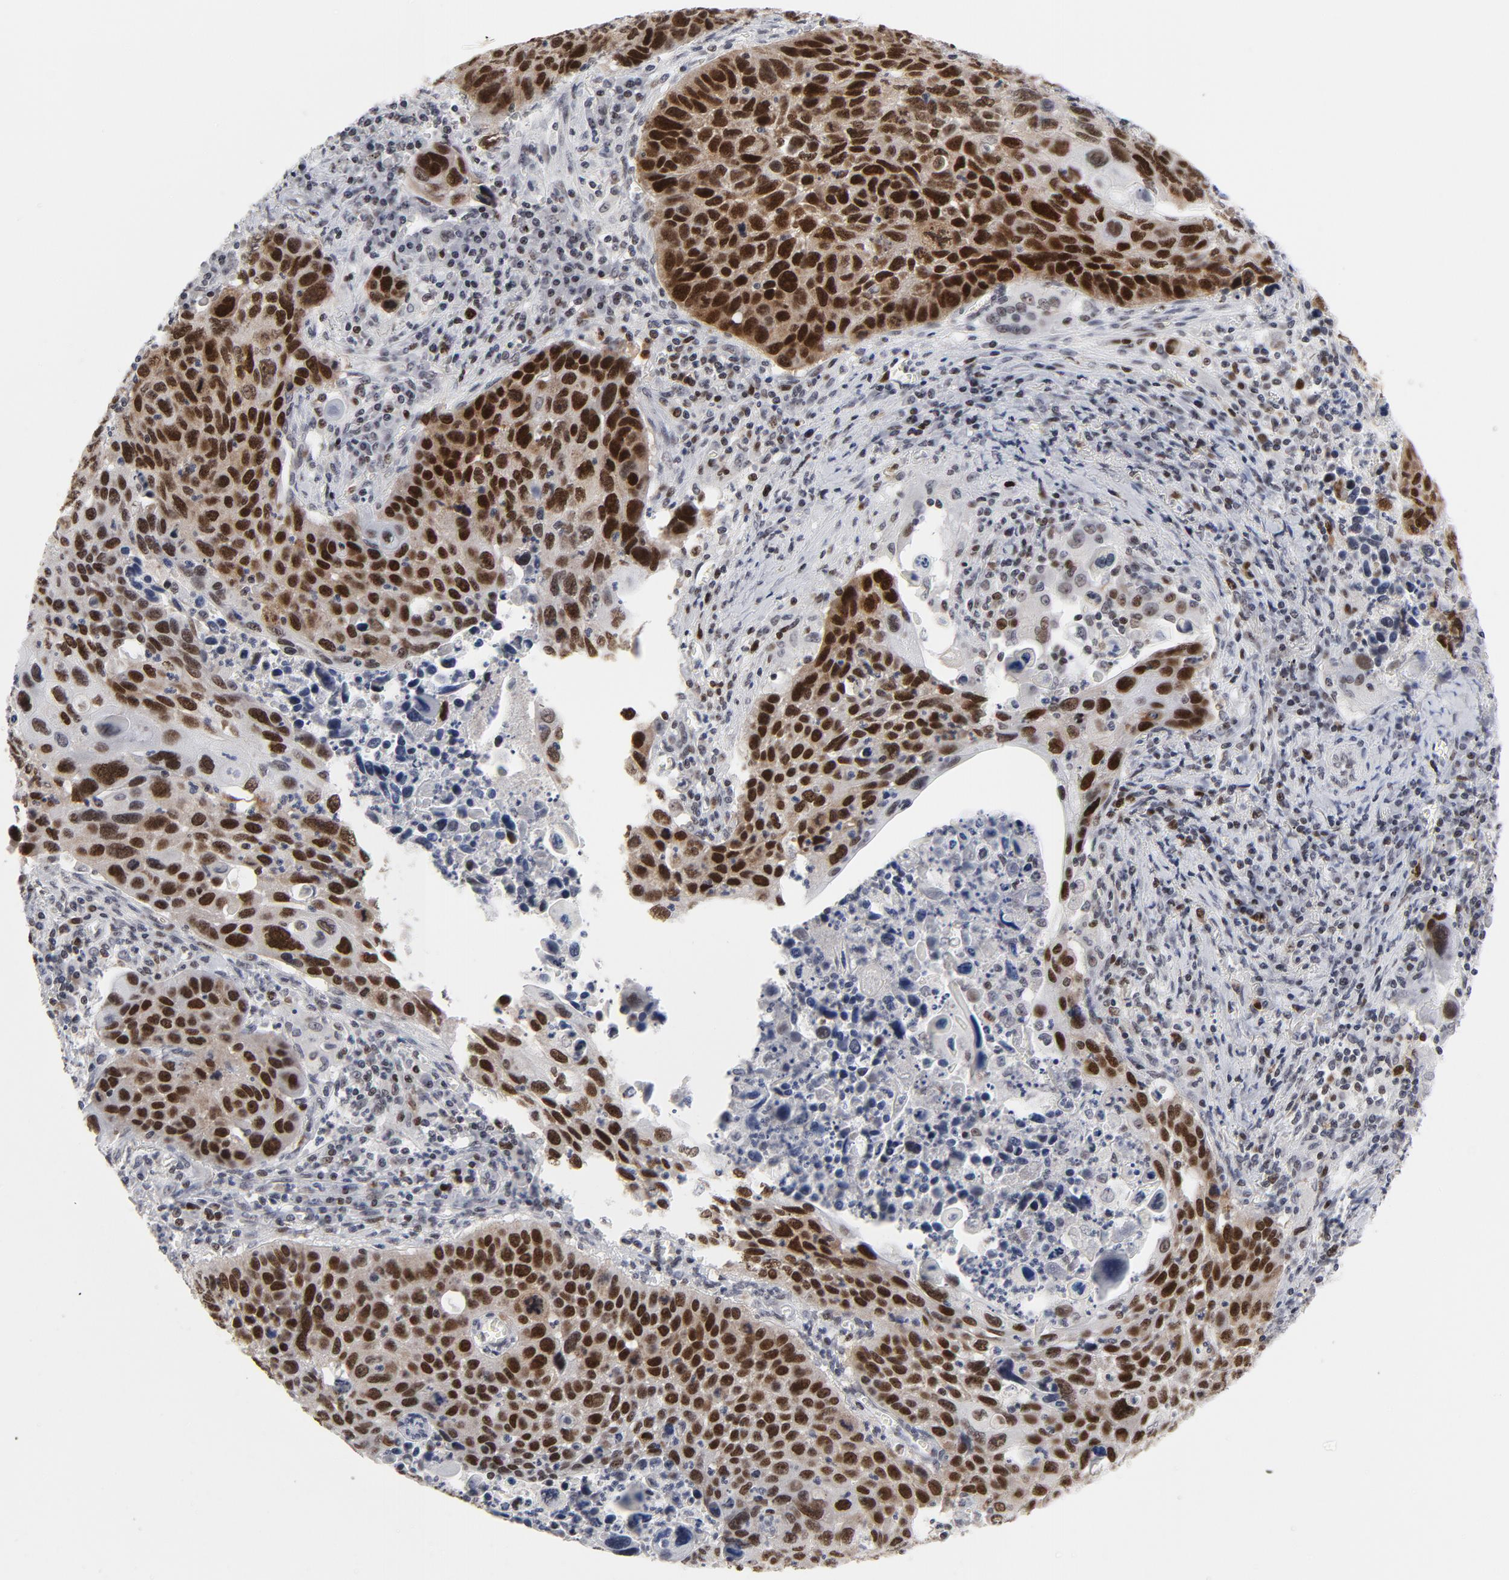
{"staining": {"intensity": "strong", "quantity": ">75%", "location": "nuclear"}, "tissue": "lung cancer", "cell_type": "Tumor cells", "image_type": "cancer", "snomed": [{"axis": "morphology", "description": "Squamous cell carcinoma, NOS"}, {"axis": "topography", "description": "Lung"}], "caption": "Squamous cell carcinoma (lung) stained with a brown dye shows strong nuclear positive expression in about >75% of tumor cells.", "gene": "RFC4", "patient": {"sex": "male", "age": 68}}